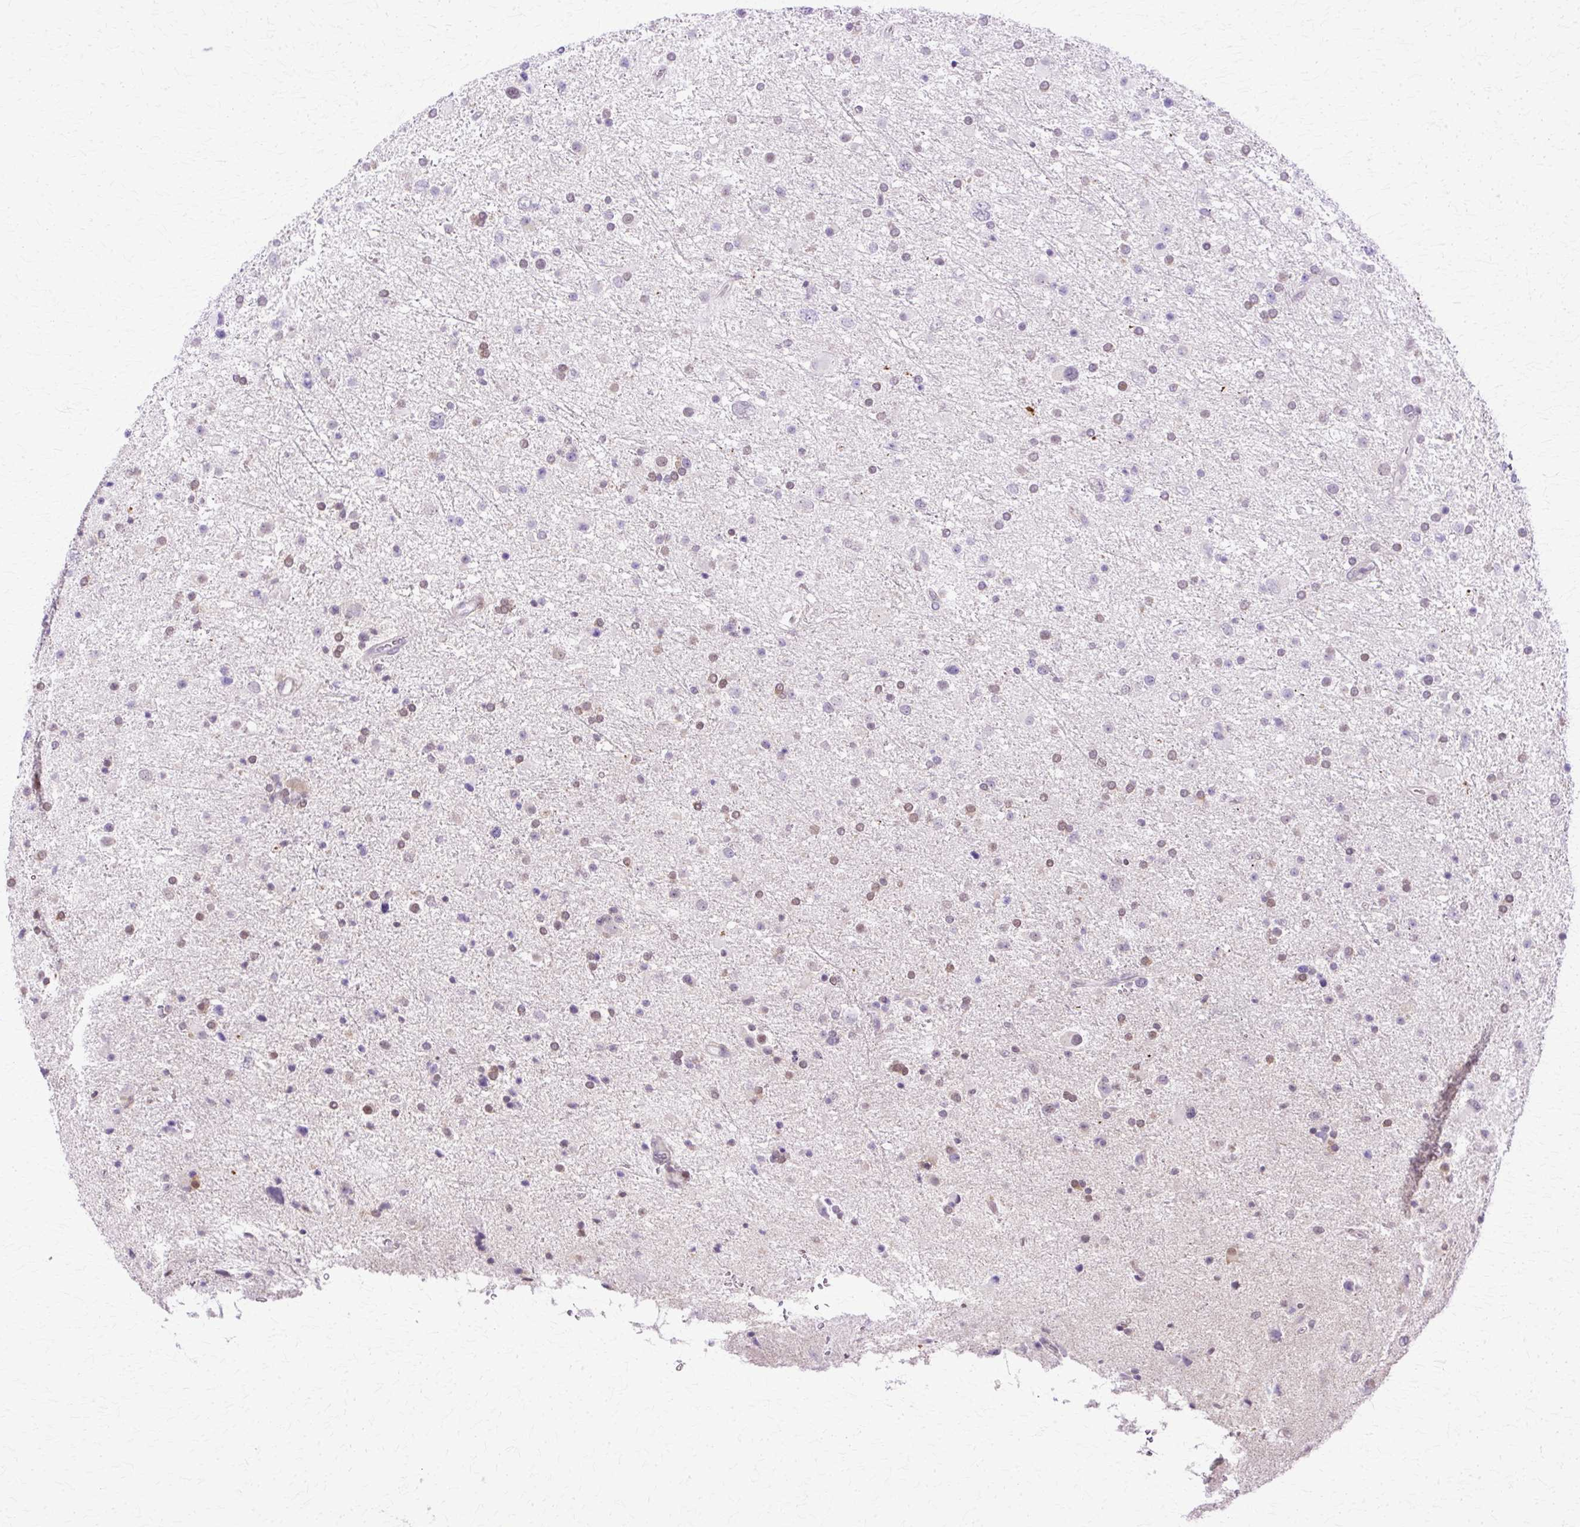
{"staining": {"intensity": "weak", "quantity": "25%-75%", "location": "nuclear"}, "tissue": "glioma", "cell_type": "Tumor cells", "image_type": "cancer", "snomed": [{"axis": "morphology", "description": "Glioma, malignant, Low grade"}, {"axis": "topography", "description": "Brain"}], "caption": "Immunohistochemical staining of human malignant glioma (low-grade) shows low levels of weak nuclear protein staining in approximately 25%-75% of tumor cells. The protein is stained brown, and the nuclei are stained in blue (DAB (3,3'-diaminobenzidine) IHC with brightfield microscopy, high magnification).", "gene": "HSPA8", "patient": {"sex": "female", "age": 32}}